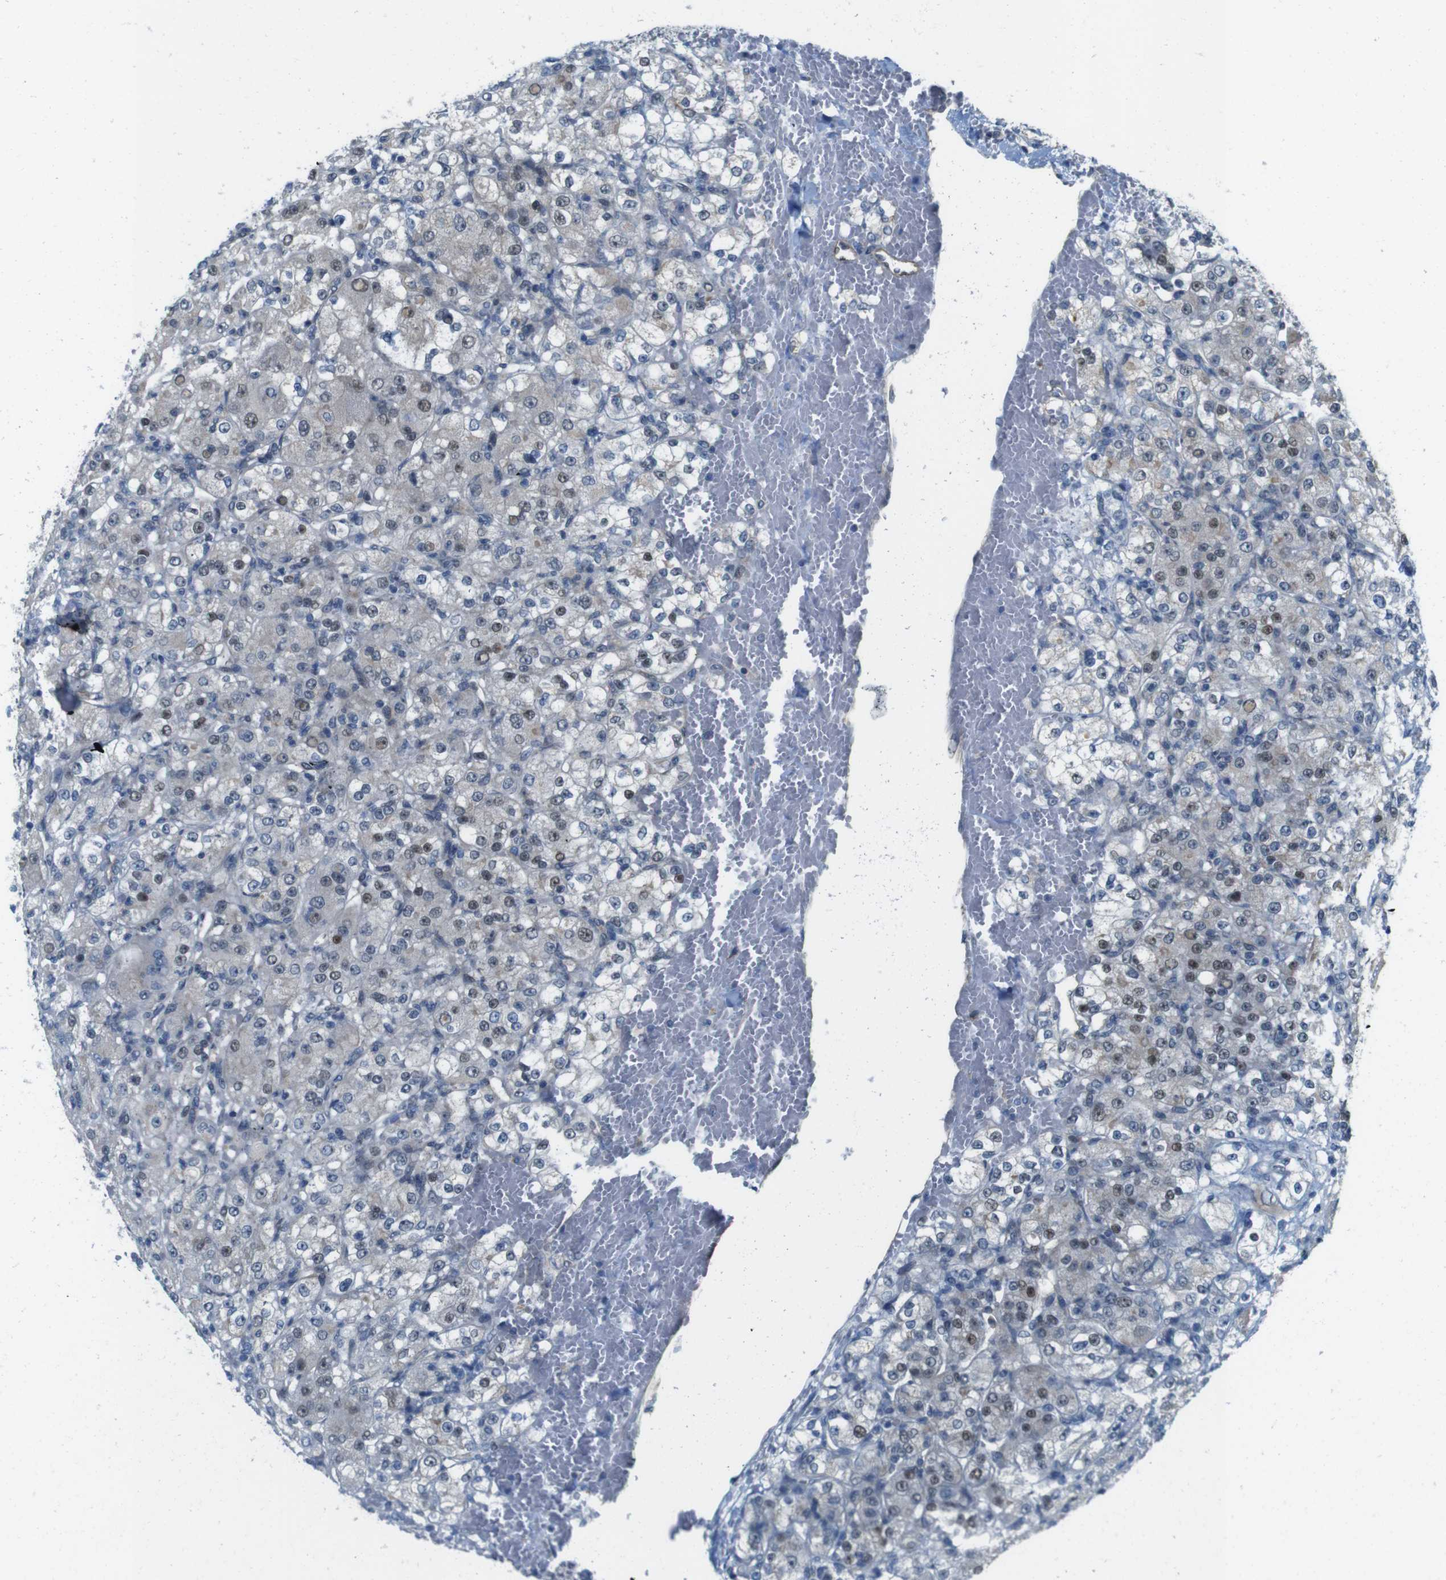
{"staining": {"intensity": "weak", "quantity": ">75%", "location": "cytoplasmic/membranous,nuclear"}, "tissue": "renal cancer", "cell_type": "Tumor cells", "image_type": "cancer", "snomed": [{"axis": "morphology", "description": "Normal tissue, NOS"}, {"axis": "morphology", "description": "Adenocarcinoma, NOS"}, {"axis": "topography", "description": "Kidney"}], "caption": "Immunohistochemistry (IHC) histopathology image of neoplastic tissue: human renal adenocarcinoma stained using immunohistochemistry (IHC) reveals low levels of weak protein expression localized specifically in the cytoplasmic/membranous and nuclear of tumor cells, appearing as a cytoplasmic/membranous and nuclear brown color.", "gene": "SKI", "patient": {"sex": "male", "age": 61}}